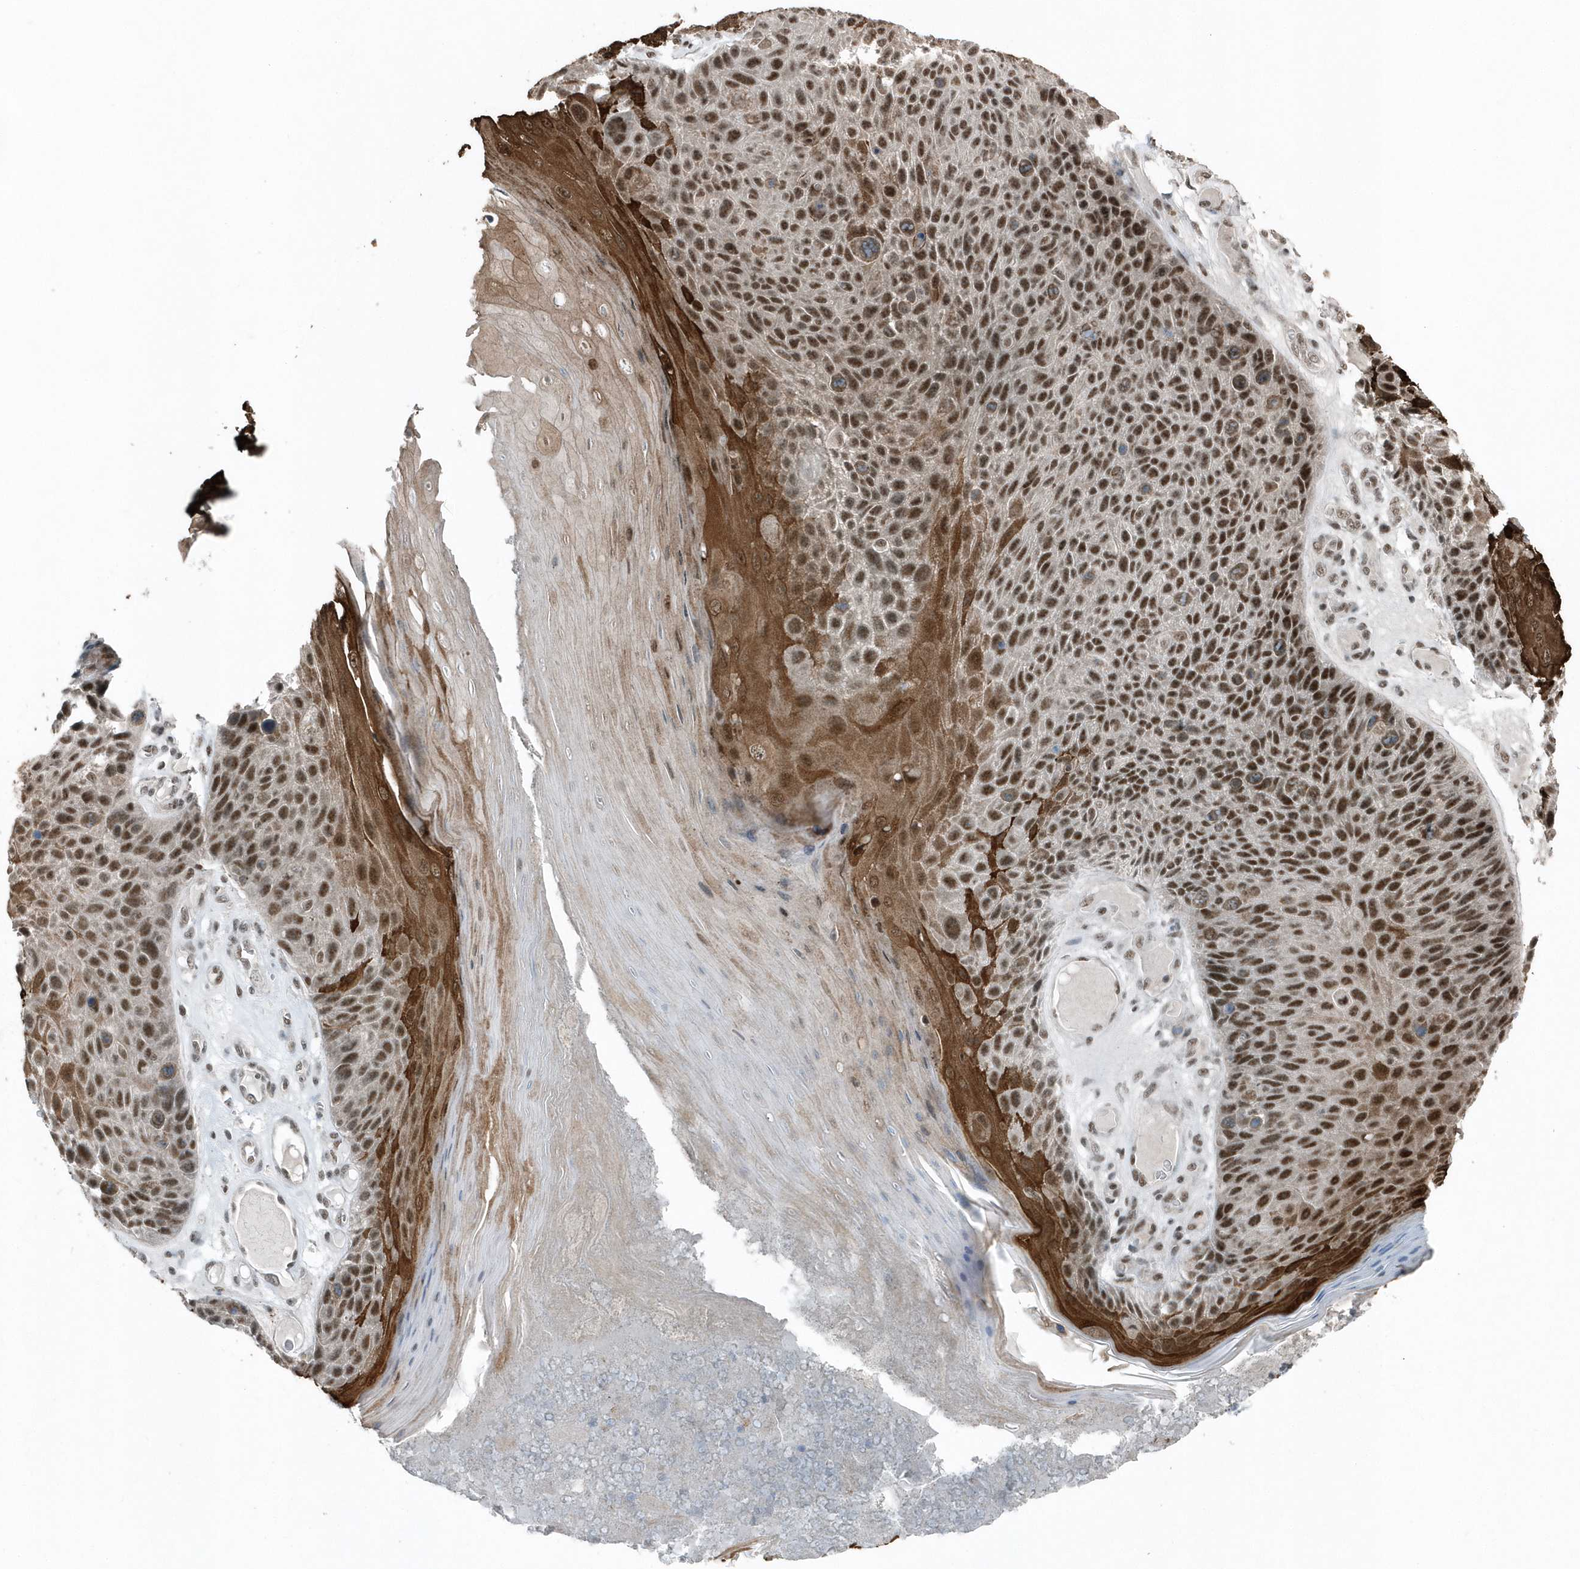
{"staining": {"intensity": "strong", "quantity": ">75%", "location": "cytoplasmic/membranous,nuclear"}, "tissue": "skin cancer", "cell_type": "Tumor cells", "image_type": "cancer", "snomed": [{"axis": "morphology", "description": "Squamous cell carcinoma, NOS"}, {"axis": "topography", "description": "Skin"}], "caption": "DAB immunohistochemical staining of skin squamous cell carcinoma reveals strong cytoplasmic/membranous and nuclear protein staining in about >75% of tumor cells.", "gene": "YTHDC1", "patient": {"sex": "female", "age": 88}}